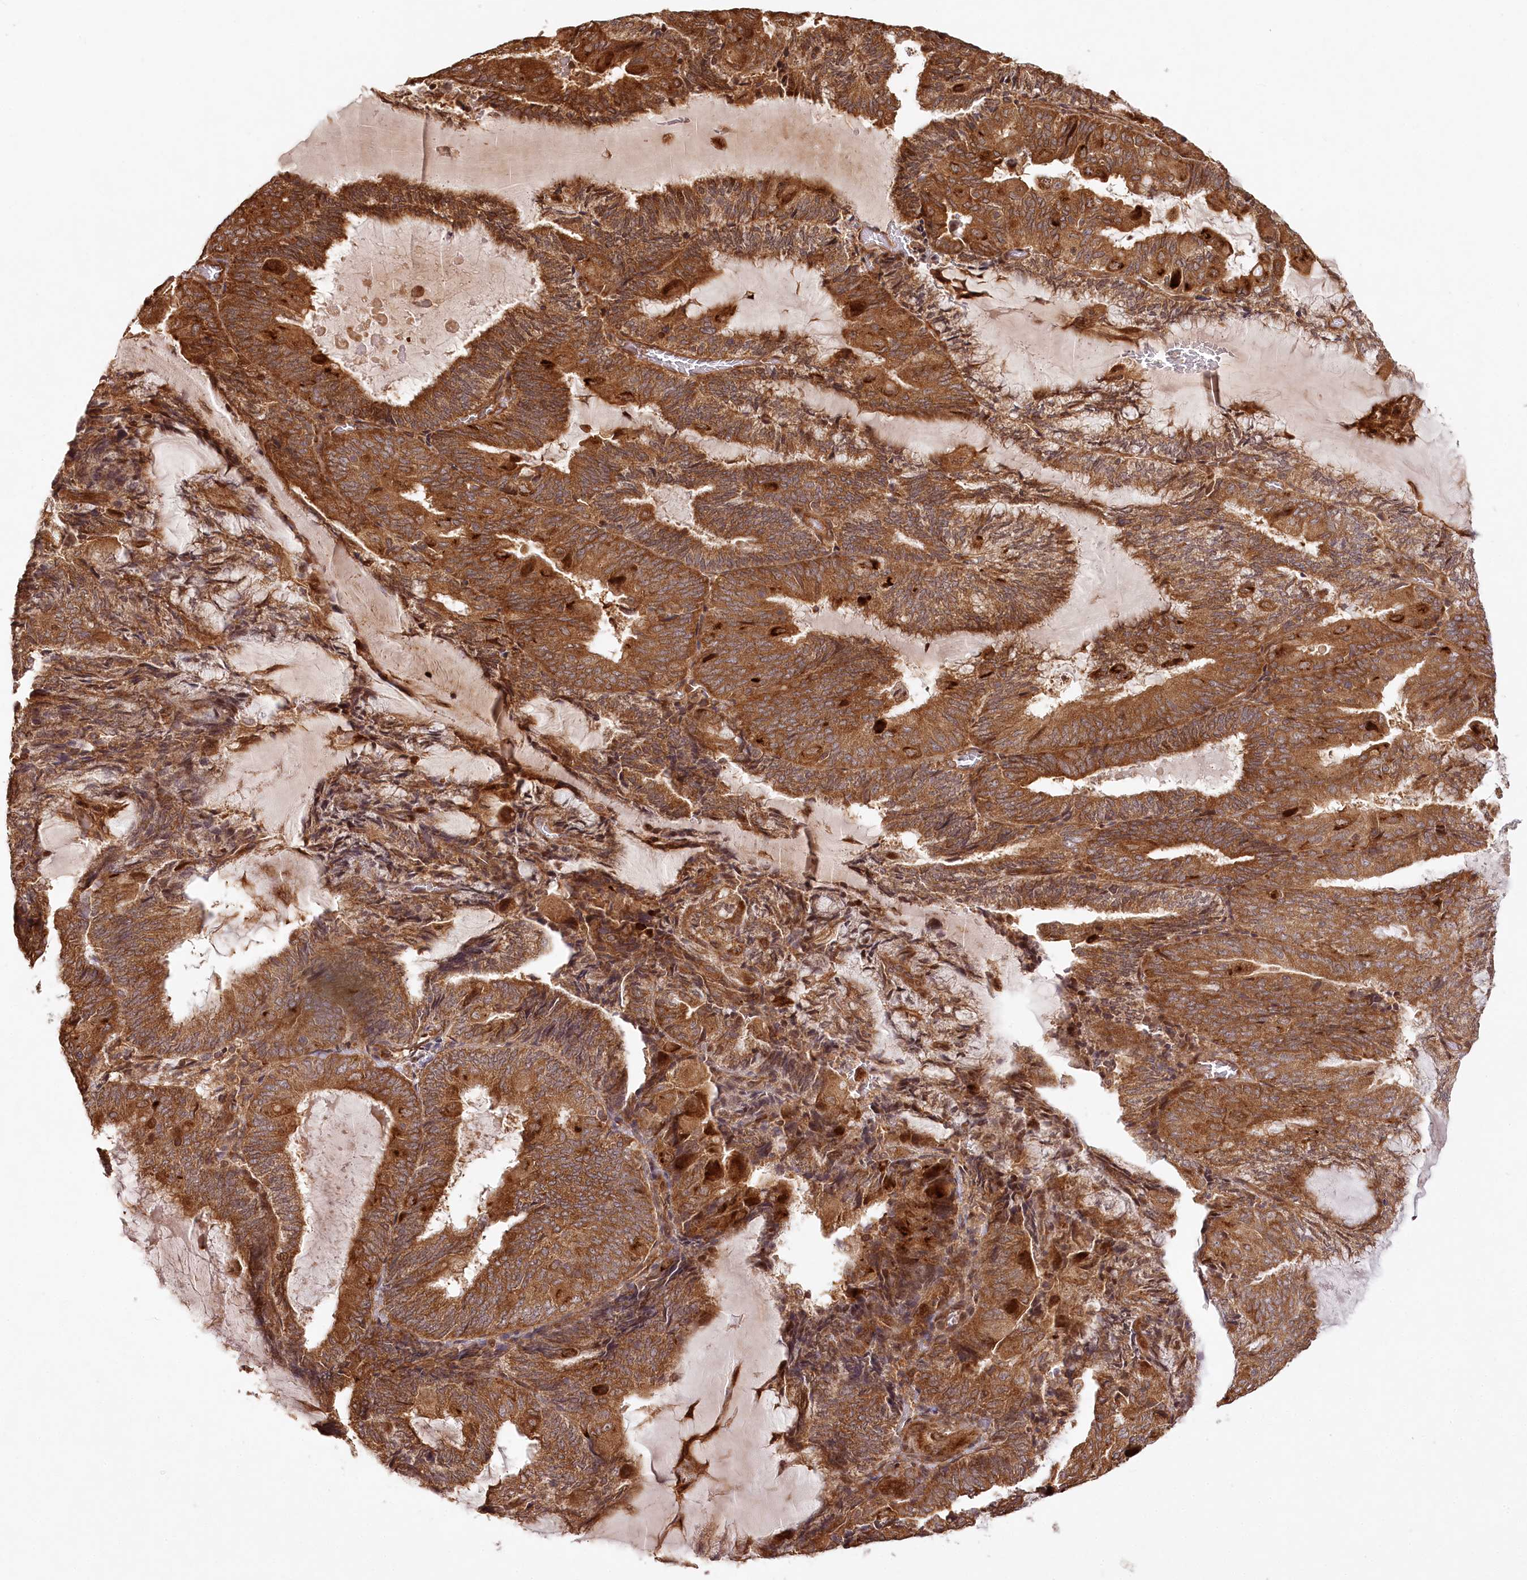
{"staining": {"intensity": "strong", "quantity": ">75%", "location": "cytoplasmic/membranous"}, "tissue": "endometrial cancer", "cell_type": "Tumor cells", "image_type": "cancer", "snomed": [{"axis": "morphology", "description": "Adenocarcinoma, NOS"}, {"axis": "topography", "description": "Endometrium"}], "caption": "Immunohistochemistry (IHC) (DAB) staining of human endometrial adenocarcinoma shows strong cytoplasmic/membranous protein staining in about >75% of tumor cells.", "gene": "LSS", "patient": {"sex": "female", "age": 81}}